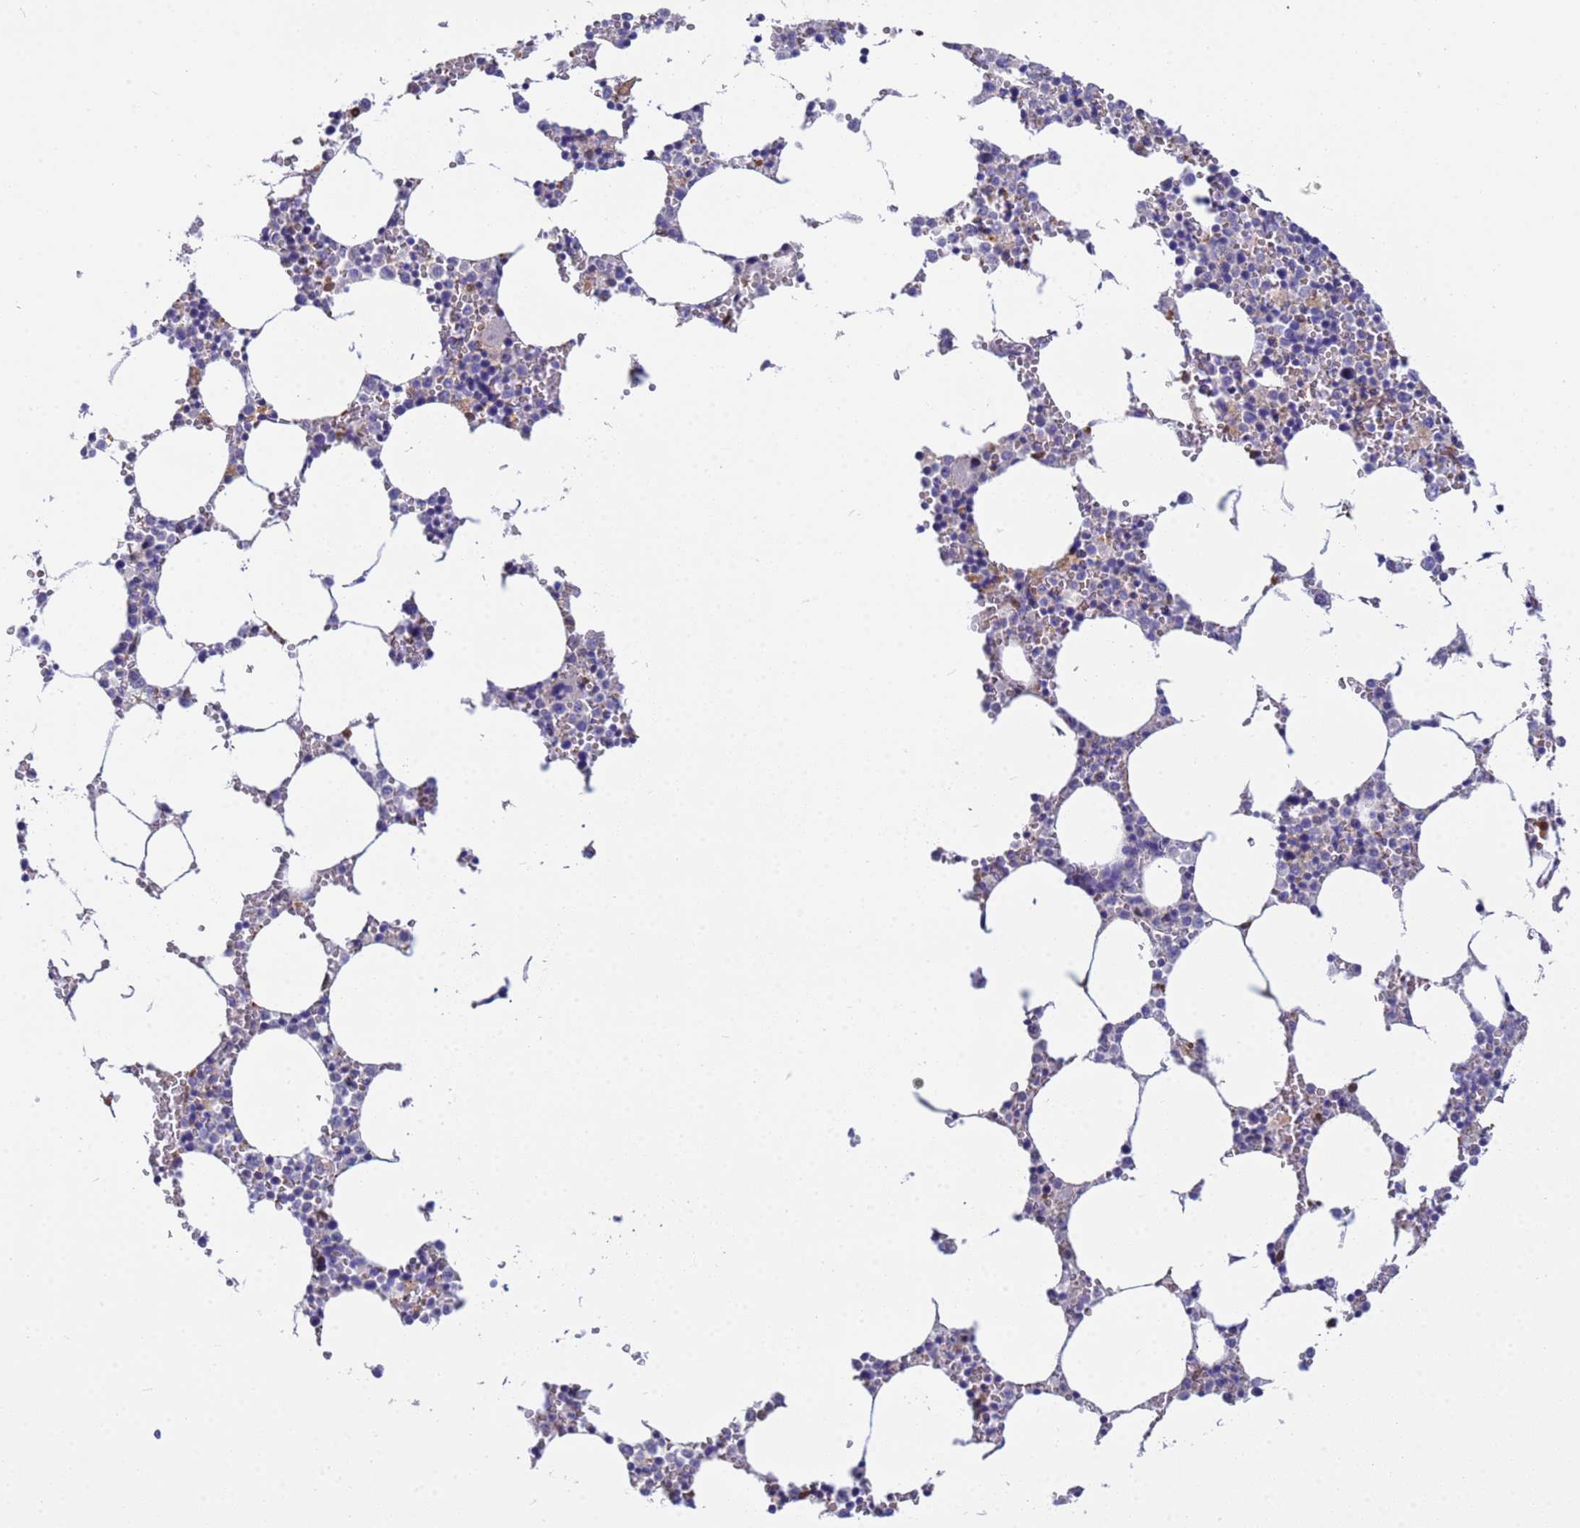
{"staining": {"intensity": "moderate", "quantity": "<25%", "location": "cytoplasmic/membranous"}, "tissue": "bone marrow", "cell_type": "Hematopoietic cells", "image_type": "normal", "snomed": [{"axis": "morphology", "description": "Normal tissue, NOS"}, {"axis": "topography", "description": "Bone marrow"}], "caption": "DAB (3,3'-diaminobenzidine) immunohistochemical staining of normal human bone marrow reveals moderate cytoplasmic/membranous protein staining in approximately <25% of hematopoietic cells.", "gene": "PPP6R1", "patient": {"sex": "female", "age": 64}}